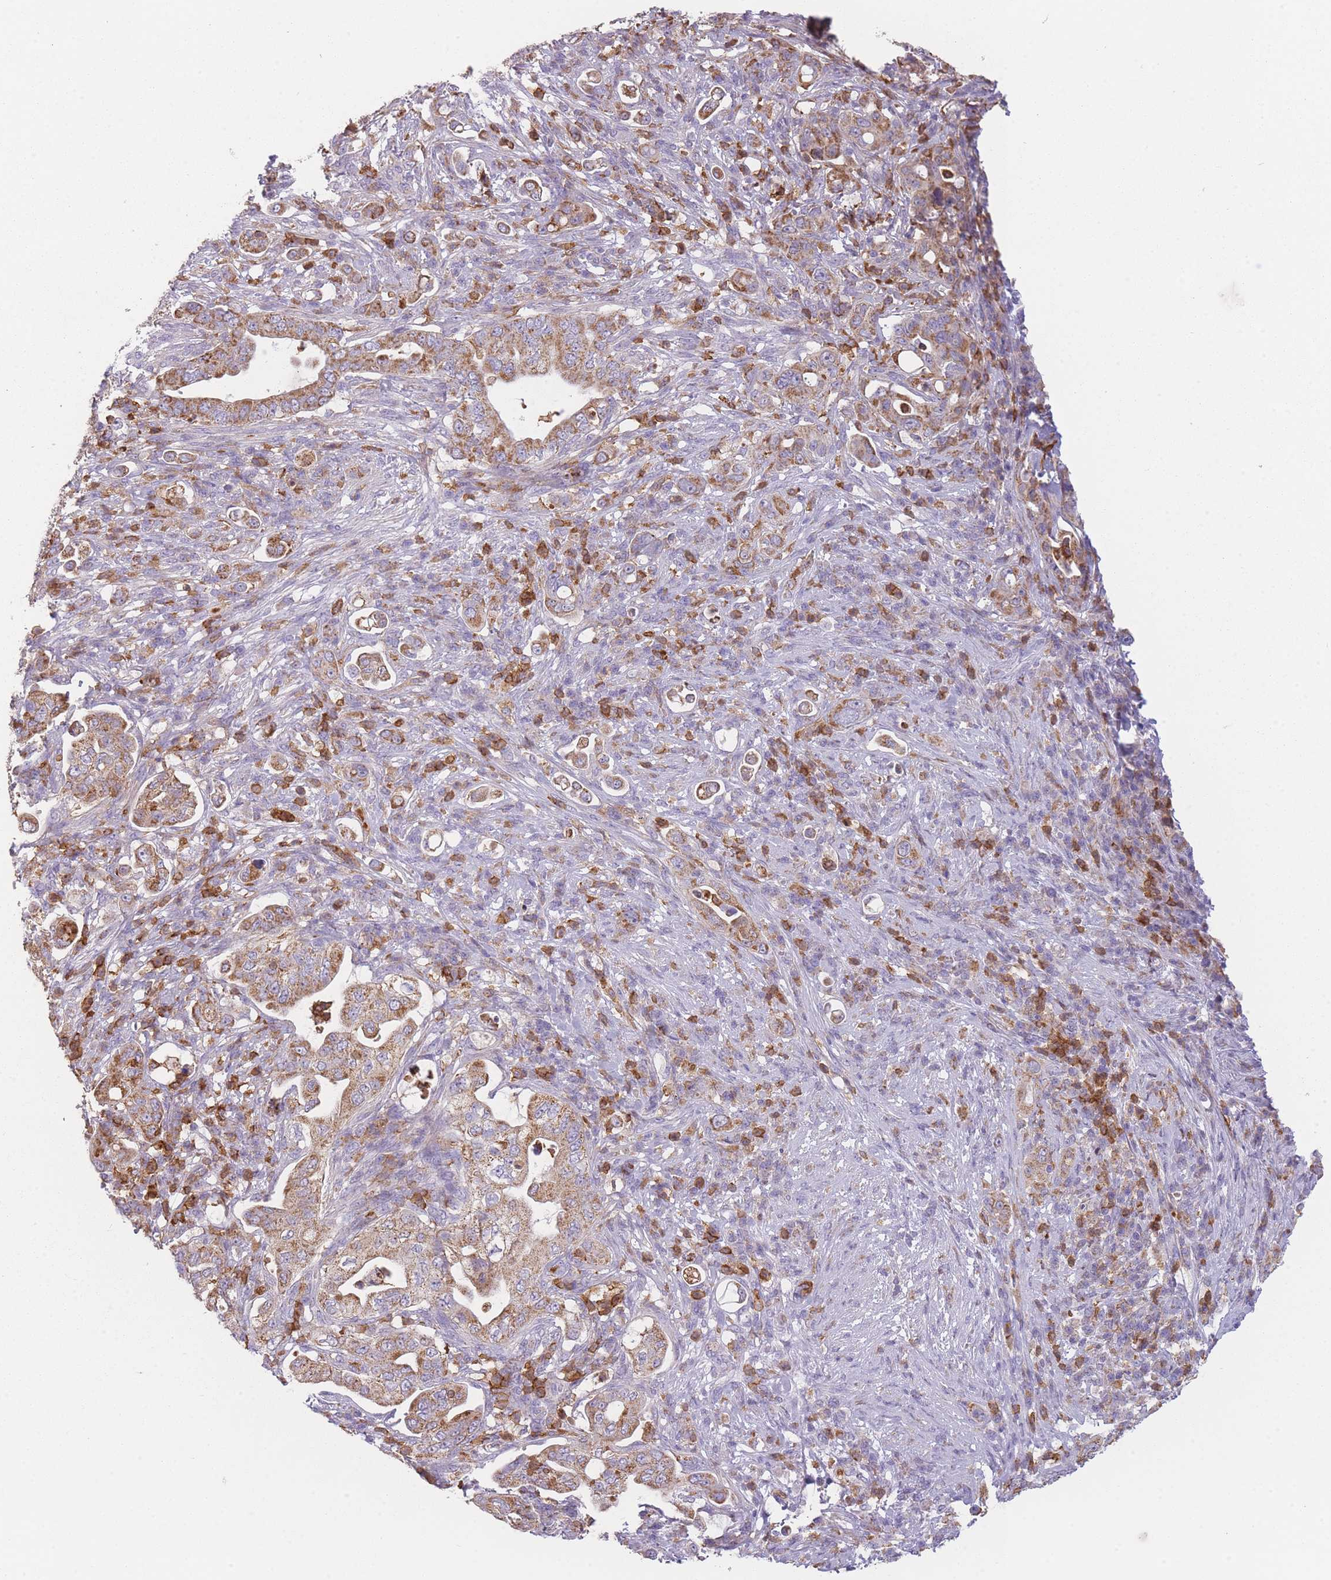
{"staining": {"intensity": "moderate", "quantity": ">75%", "location": "cytoplasmic/membranous"}, "tissue": "pancreatic cancer", "cell_type": "Tumor cells", "image_type": "cancer", "snomed": [{"axis": "morphology", "description": "Normal tissue, NOS"}, {"axis": "morphology", "description": "Adenocarcinoma, NOS"}, {"axis": "topography", "description": "Lymph node"}, {"axis": "topography", "description": "Pancreas"}], "caption": "The immunohistochemical stain highlights moderate cytoplasmic/membranous expression in tumor cells of pancreatic cancer tissue.", "gene": "PRAM1", "patient": {"sex": "female", "age": 67}}